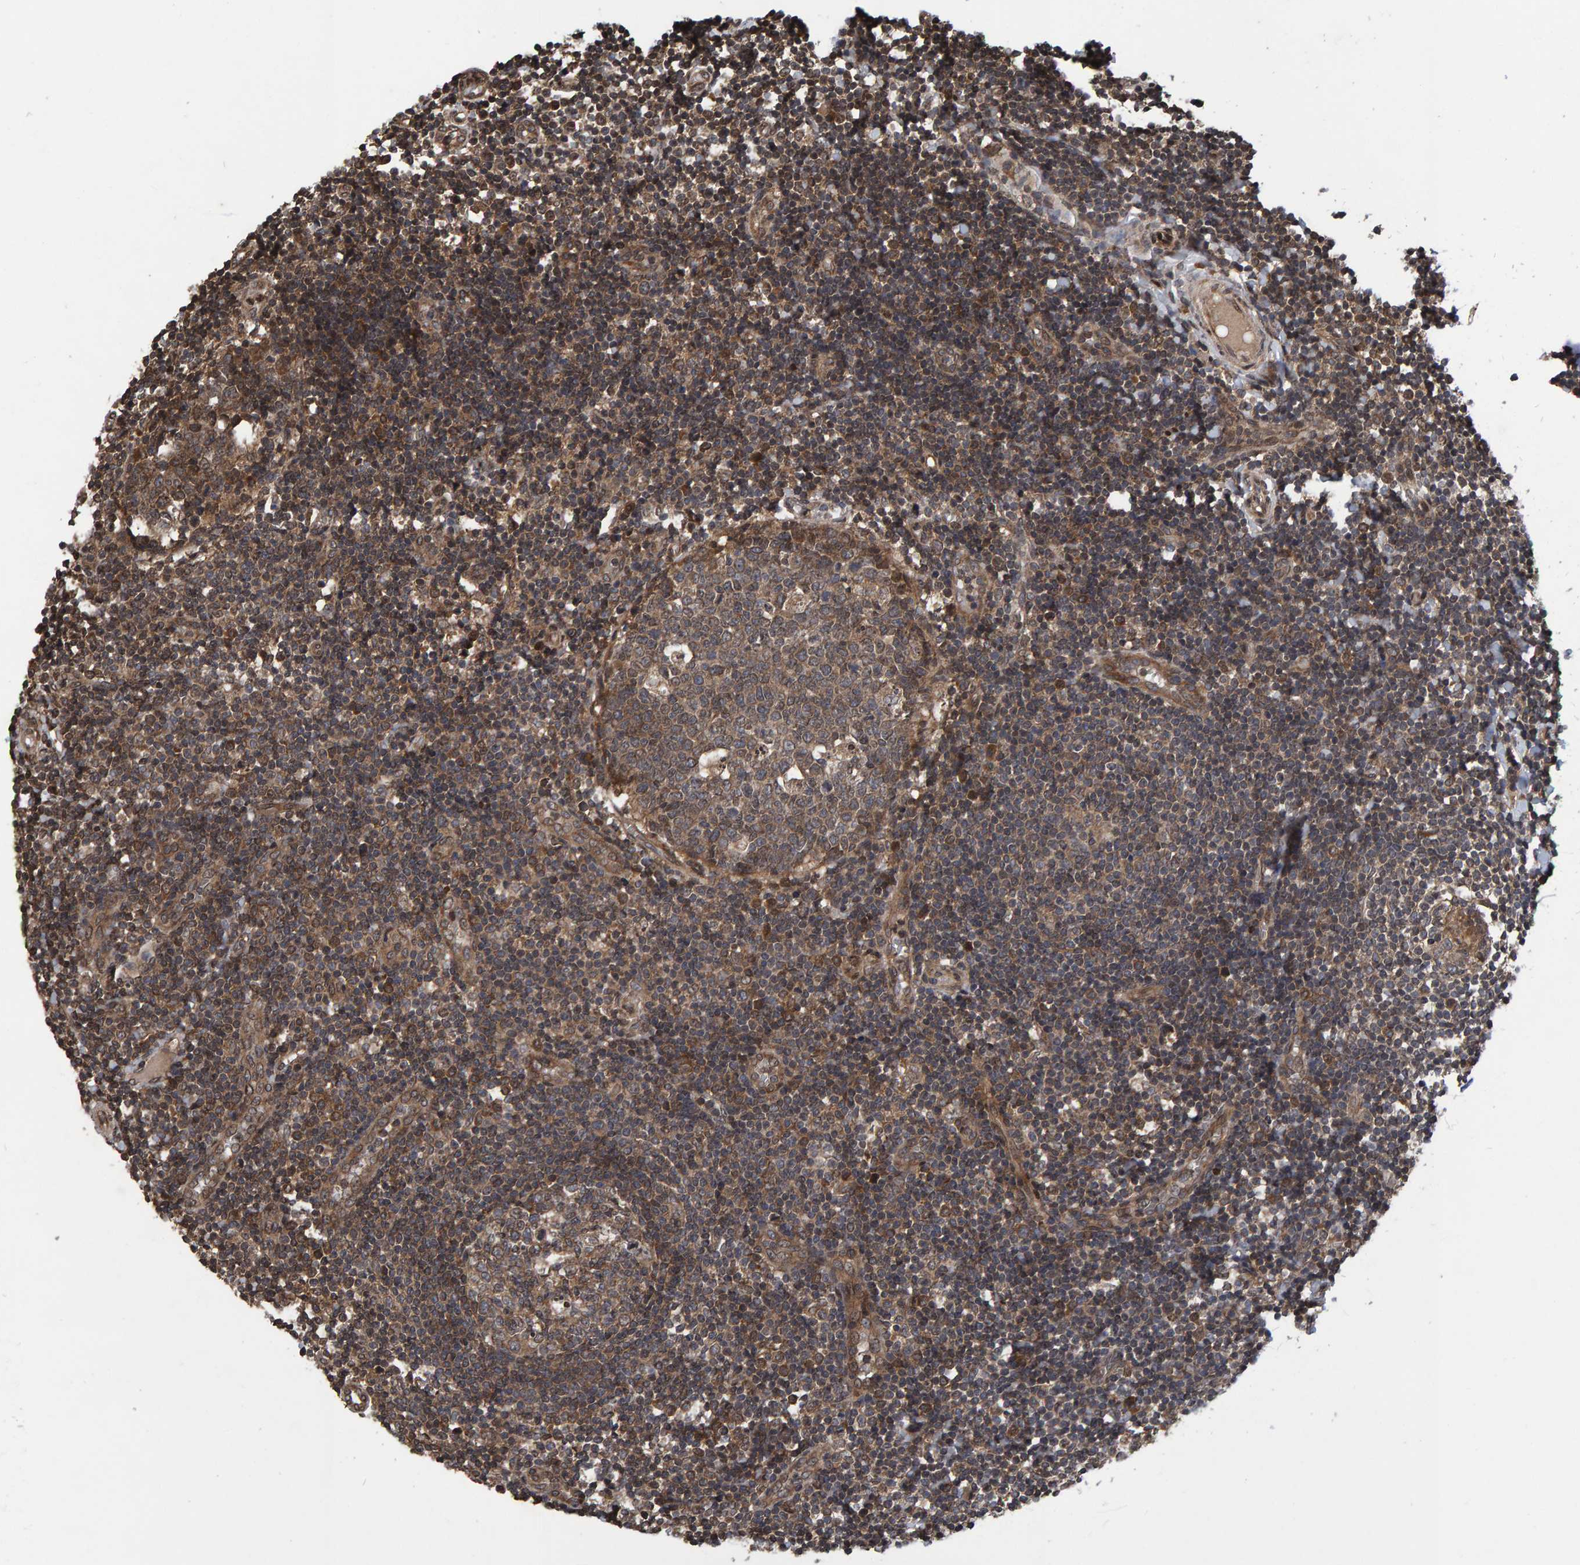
{"staining": {"intensity": "moderate", "quantity": ">75%", "location": "cytoplasmic/membranous"}, "tissue": "tonsil", "cell_type": "Germinal center cells", "image_type": "normal", "snomed": [{"axis": "morphology", "description": "Normal tissue, NOS"}, {"axis": "topography", "description": "Tonsil"}], "caption": "IHC image of normal tonsil: human tonsil stained using immunohistochemistry demonstrates medium levels of moderate protein expression localized specifically in the cytoplasmic/membranous of germinal center cells, appearing as a cytoplasmic/membranous brown color.", "gene": "GAB2", "patient": {"sex": "female", "age": 19}}